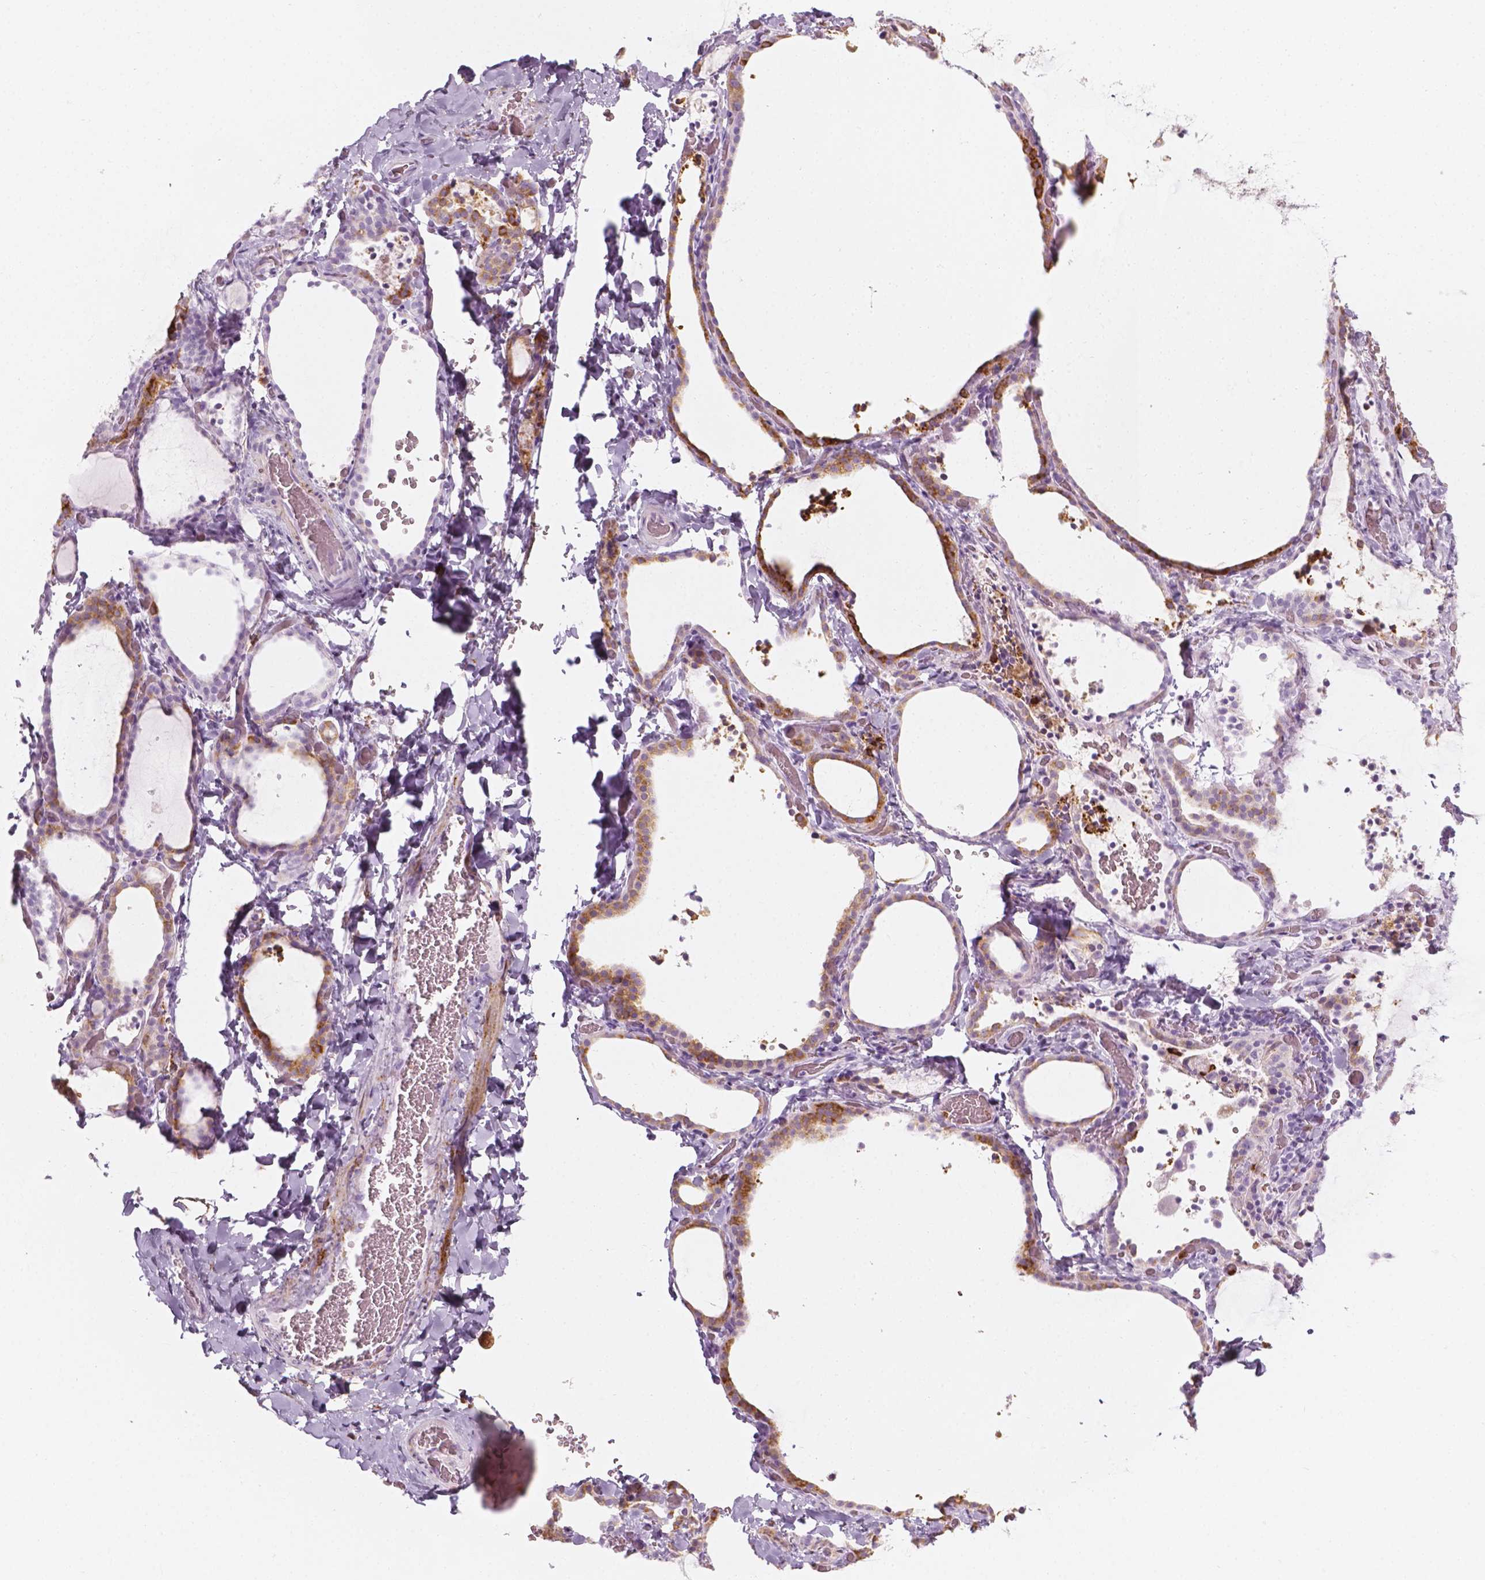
{"staining": {"intensity": "moderate", "quantity": "25%-75%", "location": "cytoplasmic/membranous"}, "tissue": "thyroid gland", "cell_type": "Glandular cells", "image_type": "normal", "snomed": [{"axis": "morphology", "description": "Normal tissue, NOS"}, {"axis": "topography", "description": "Thyroid gland"}], "caption": "Thyroid gland stained for a protein reveals moderate cytoplasmic/membranous positivity in glandular cells. Nuclei are stained in blue.", "gene": "CES1", "patient": {"sex": "female", "age": 22}}